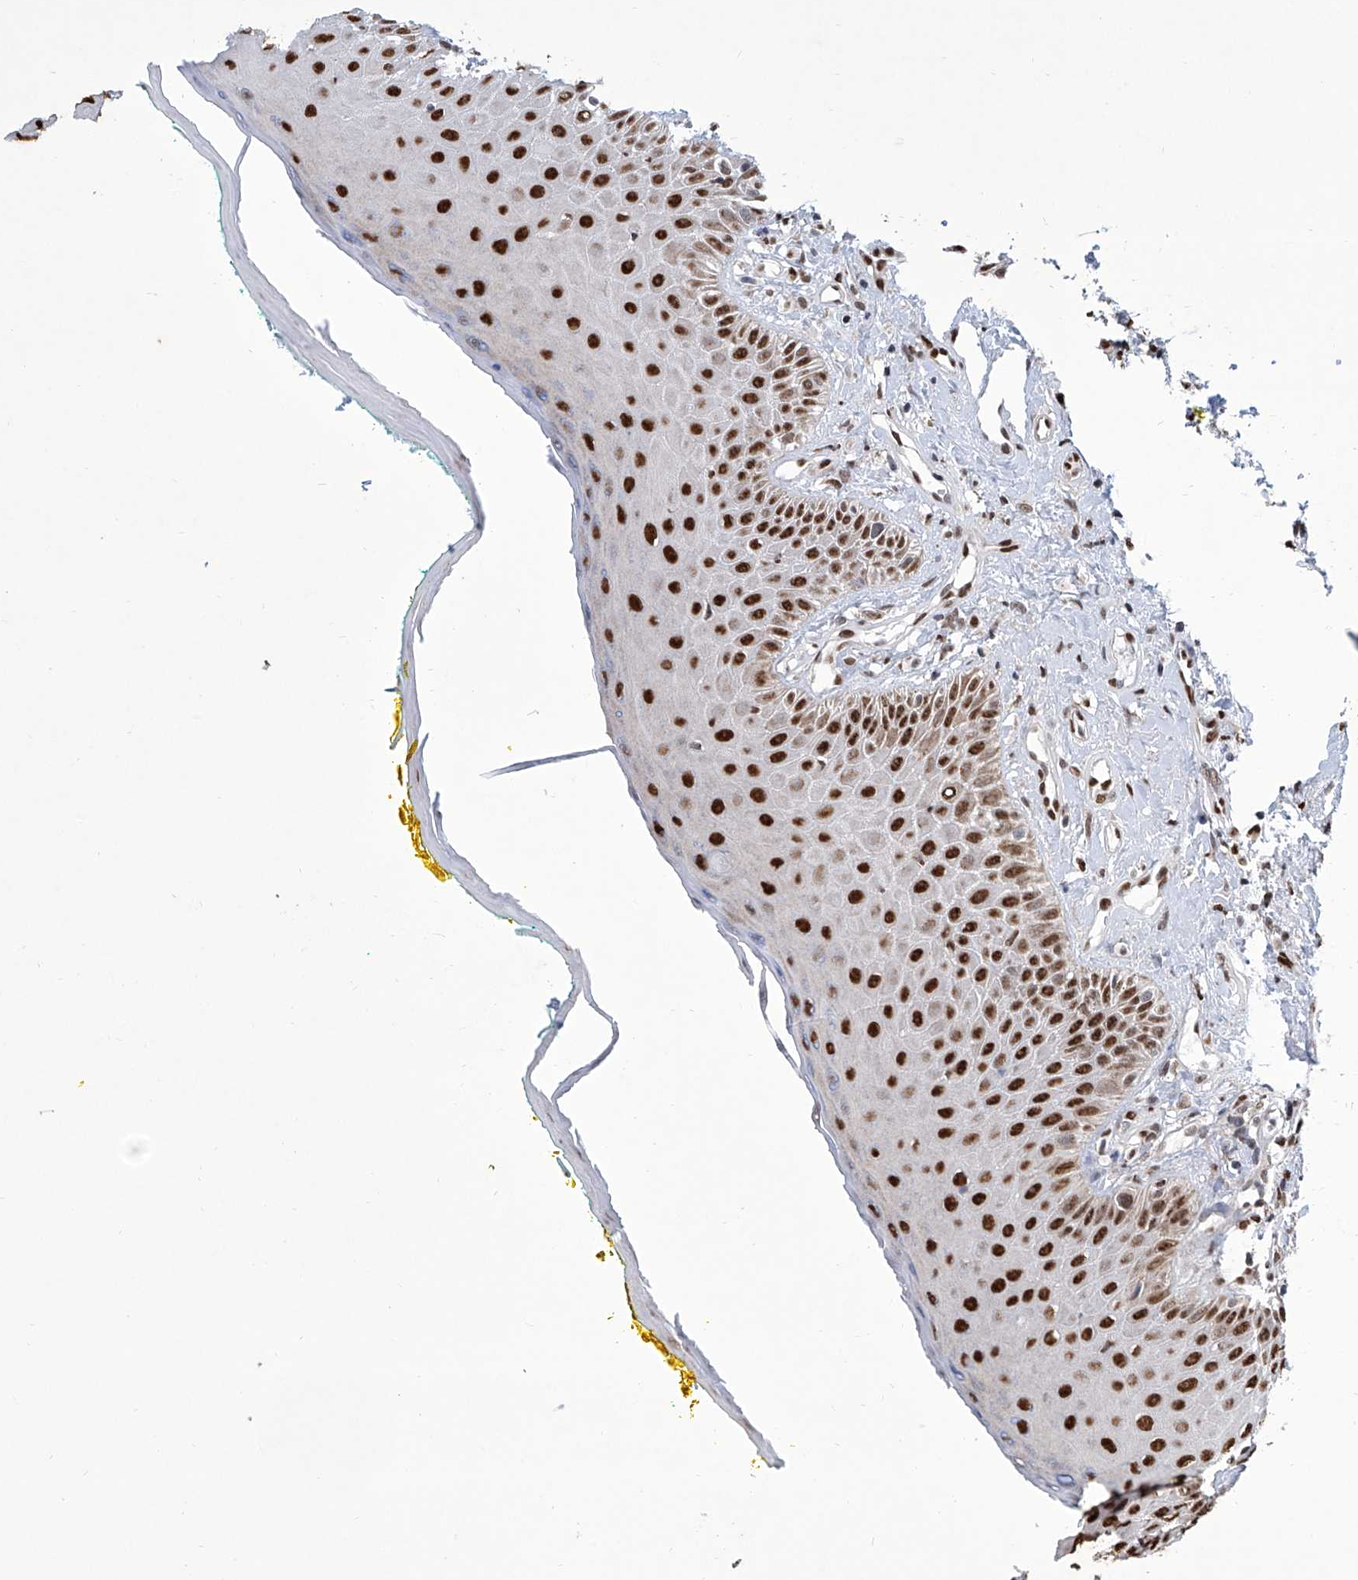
{"staining": {"intensity": "strong", "quantity": ">75%", "location": "nuclear"}, "tissue": "oral mucosa", "cell_type": "Squamous epithelial cells", "image_type": "normal", "snomed": [{"axis": "morphology", "description": "Normal tissue, NOS"}, {"axis": "topography", "description": "Oral tissue"}], "caption": "Immunohistochemistry (DAB) staining of unremarkable oral mucosa displays strong nuclear protein staining in approximately >75% of squamous epithelial cells.", "gene": "SREBF2", "patient": {"sex": "female", "age": 70}}